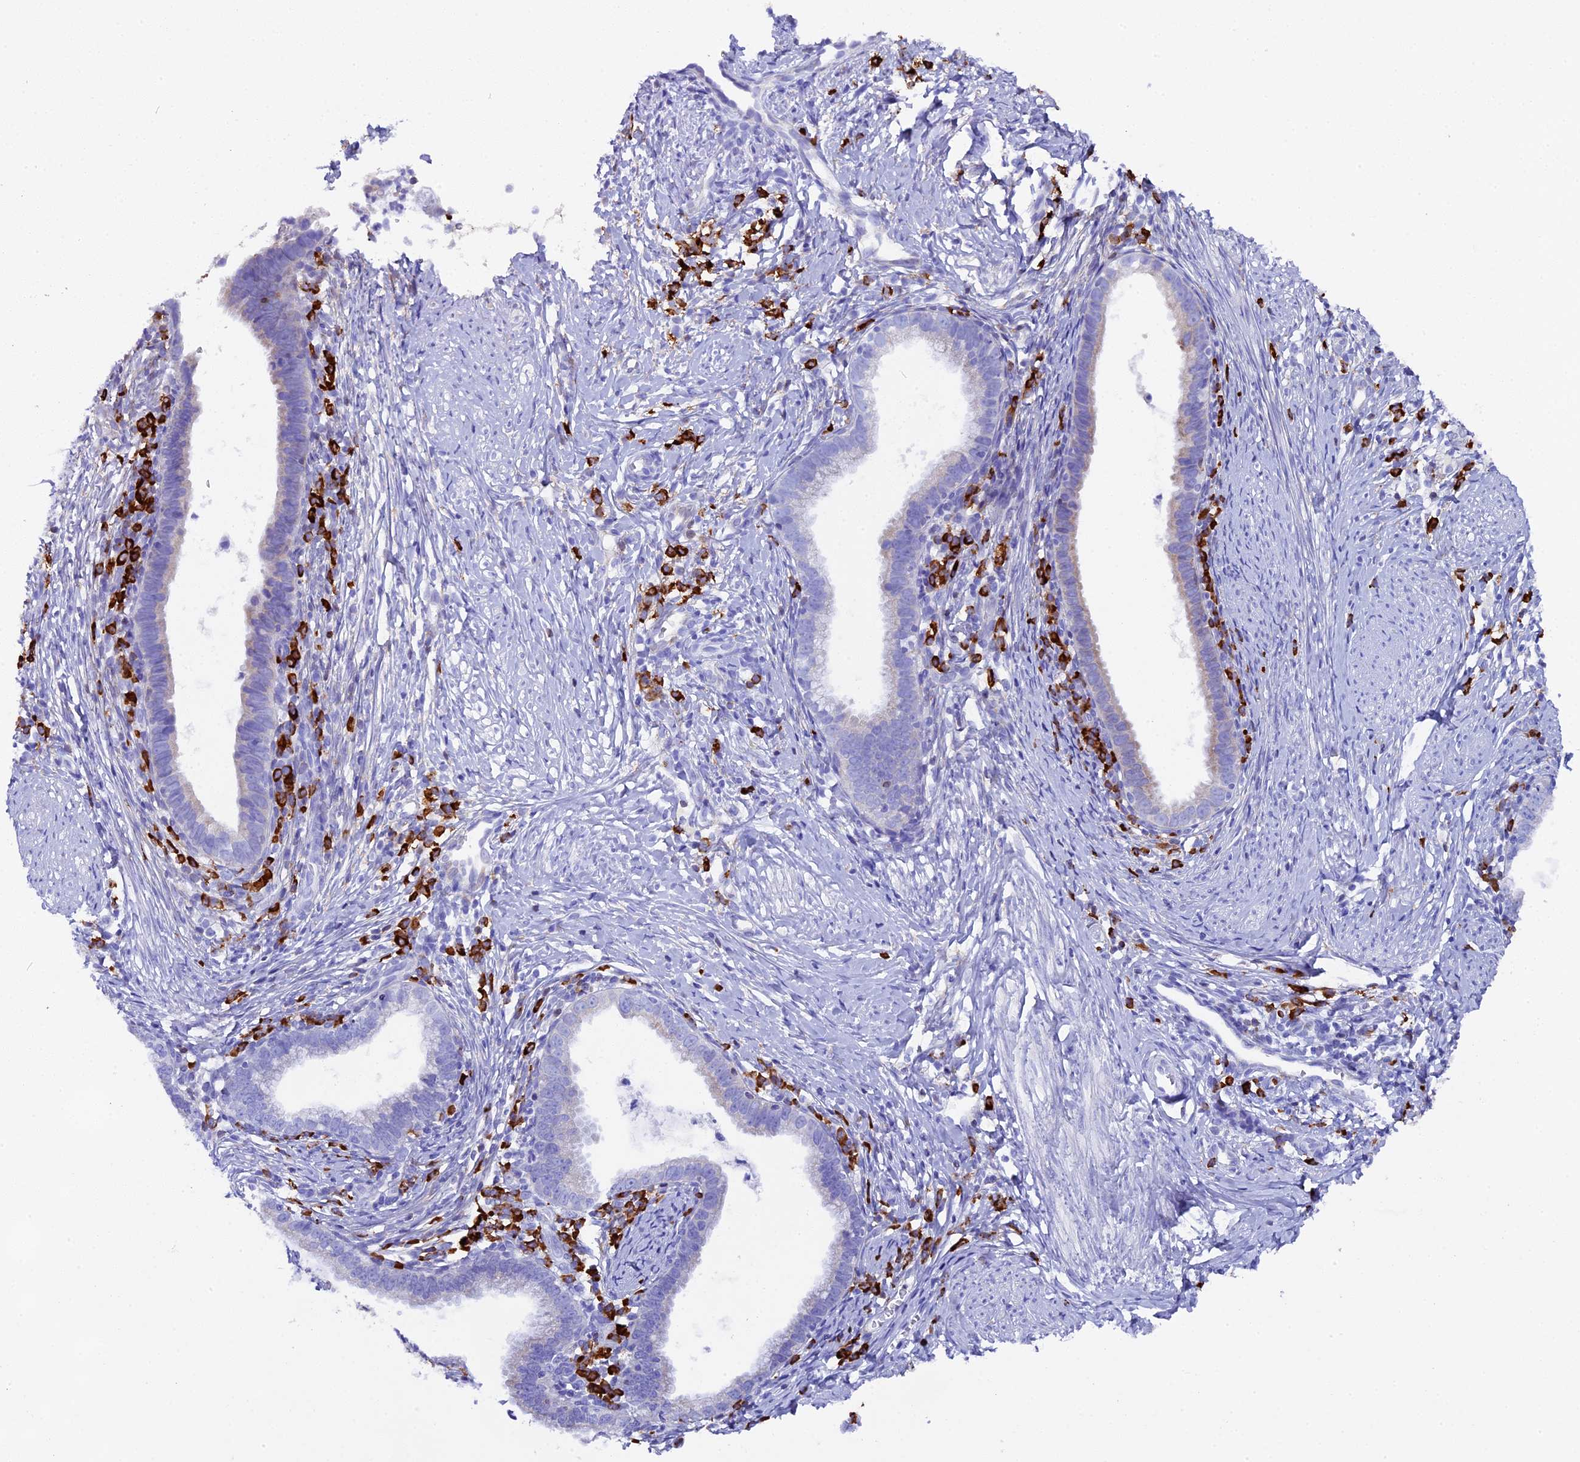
{"staining": {"intensity": "weak", "quantity": "<25%", "location": "cytoplasmic/membranous"}, "tissue": "cervical cancer", "cell_type": "Tumor cells", "image_type": "cancer", "snomed": [{"axis": "morphology", "description": "Adenocarcinoma, NOS"}, {"axis": "topography", "description": "Cervix"}], "caption": "Tumor cells are negative for brown protein staining in adenocarcinoma (cervical).", "gene": "FKBP11", "patient": {"sex": "female", "age": 36}}